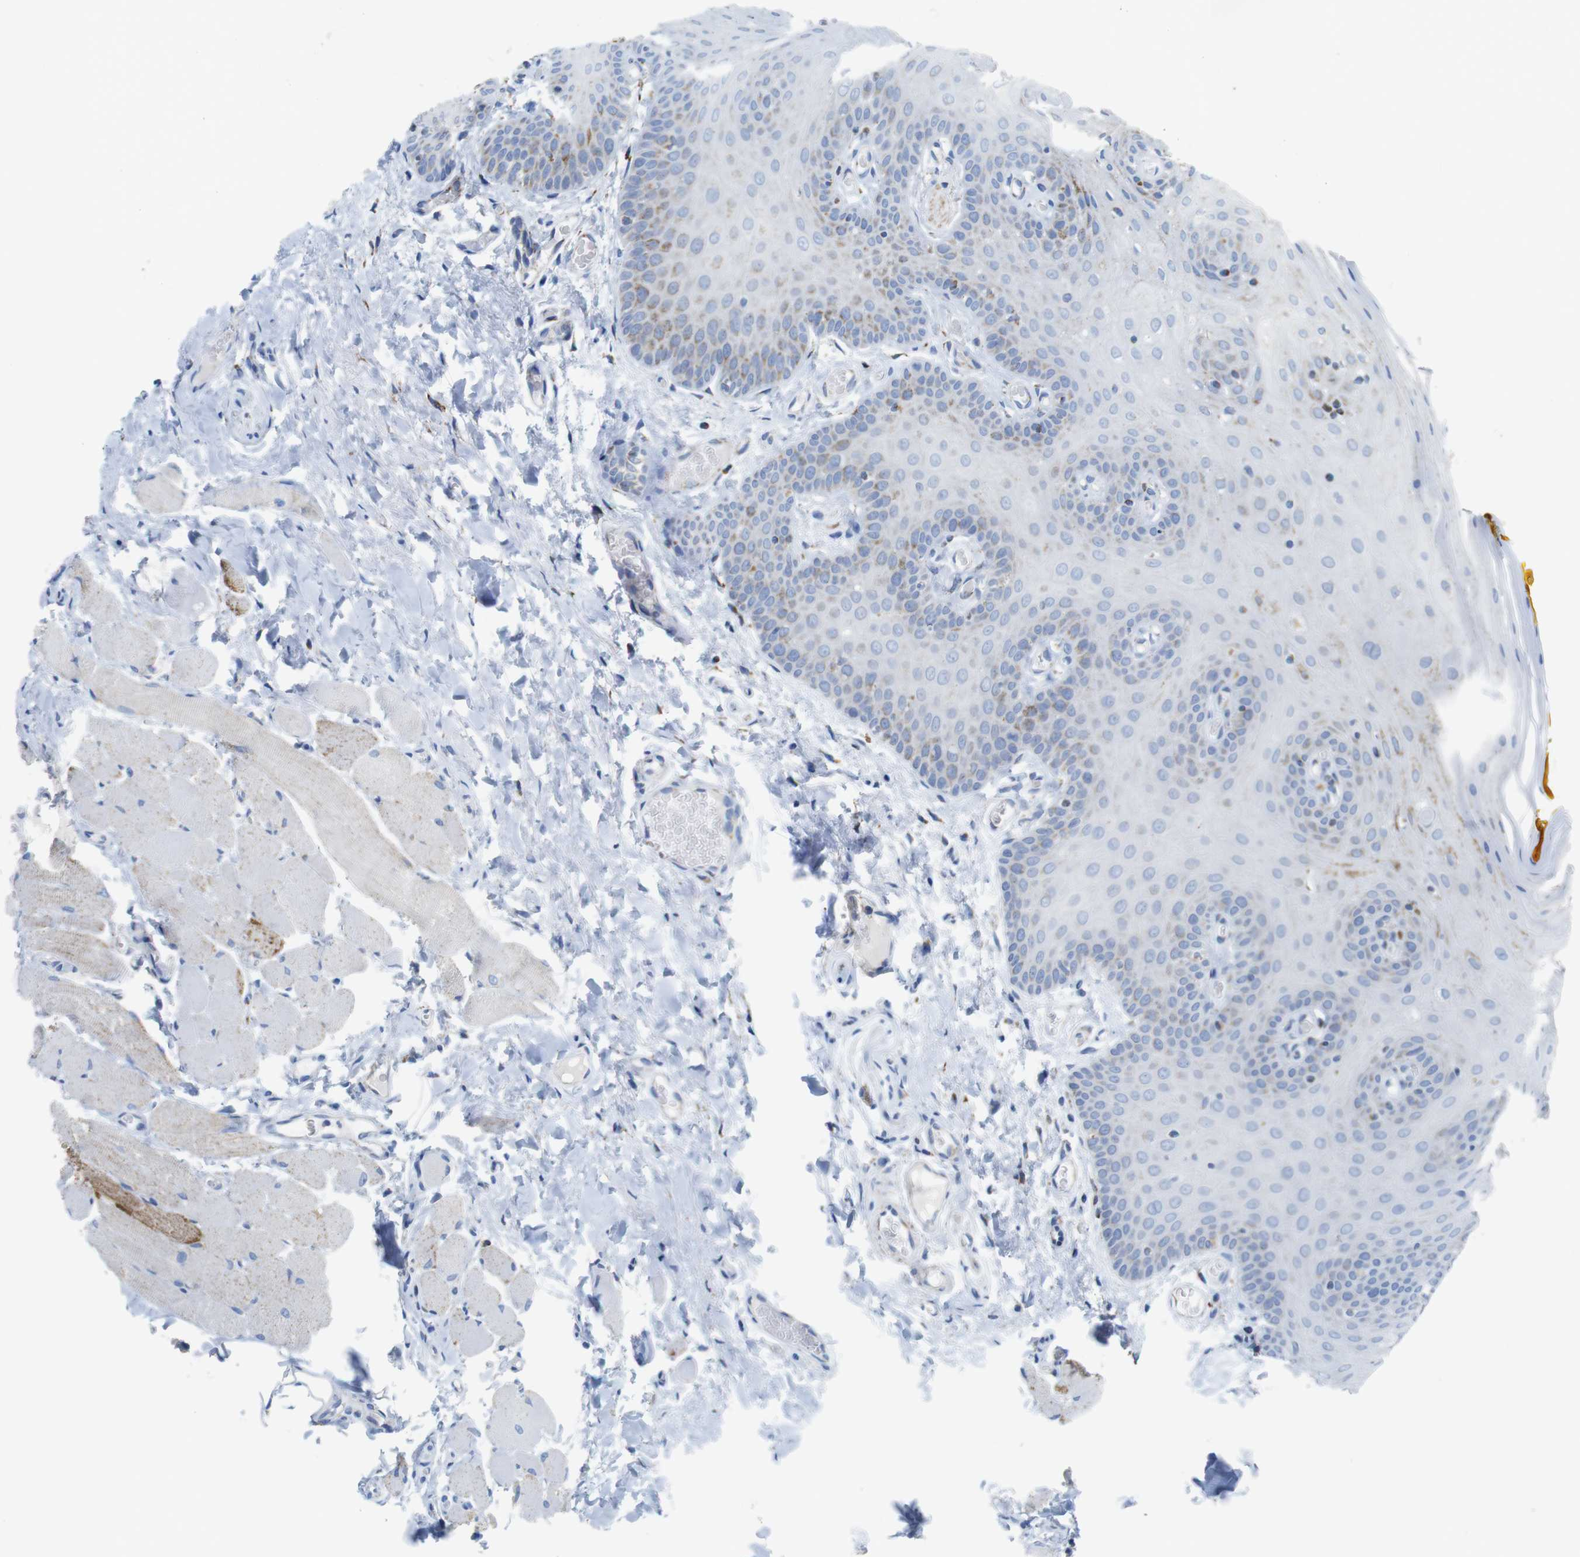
{"staining": {"intensity": "moderate", "quantity": "<25%", "location": "cytoplasmic/membranous"}, "tissue": "oral mucosa", "cell_type": "Squamous epithelial cells", "image_type": "normal", "snomed": [{"axis": "morphology", "description": "Normal tissue, NOS"}, {"axis": "topography", "description": "Oral tissue"}], "caption": "Squamous epithelial cells reveal low levels of moderate cytoplasmic/membranous positivity in about <25% of cells in benign human oral mucosa.", "gene": "ATP5PO", "patient": {"sex": "male", "age": 54}}